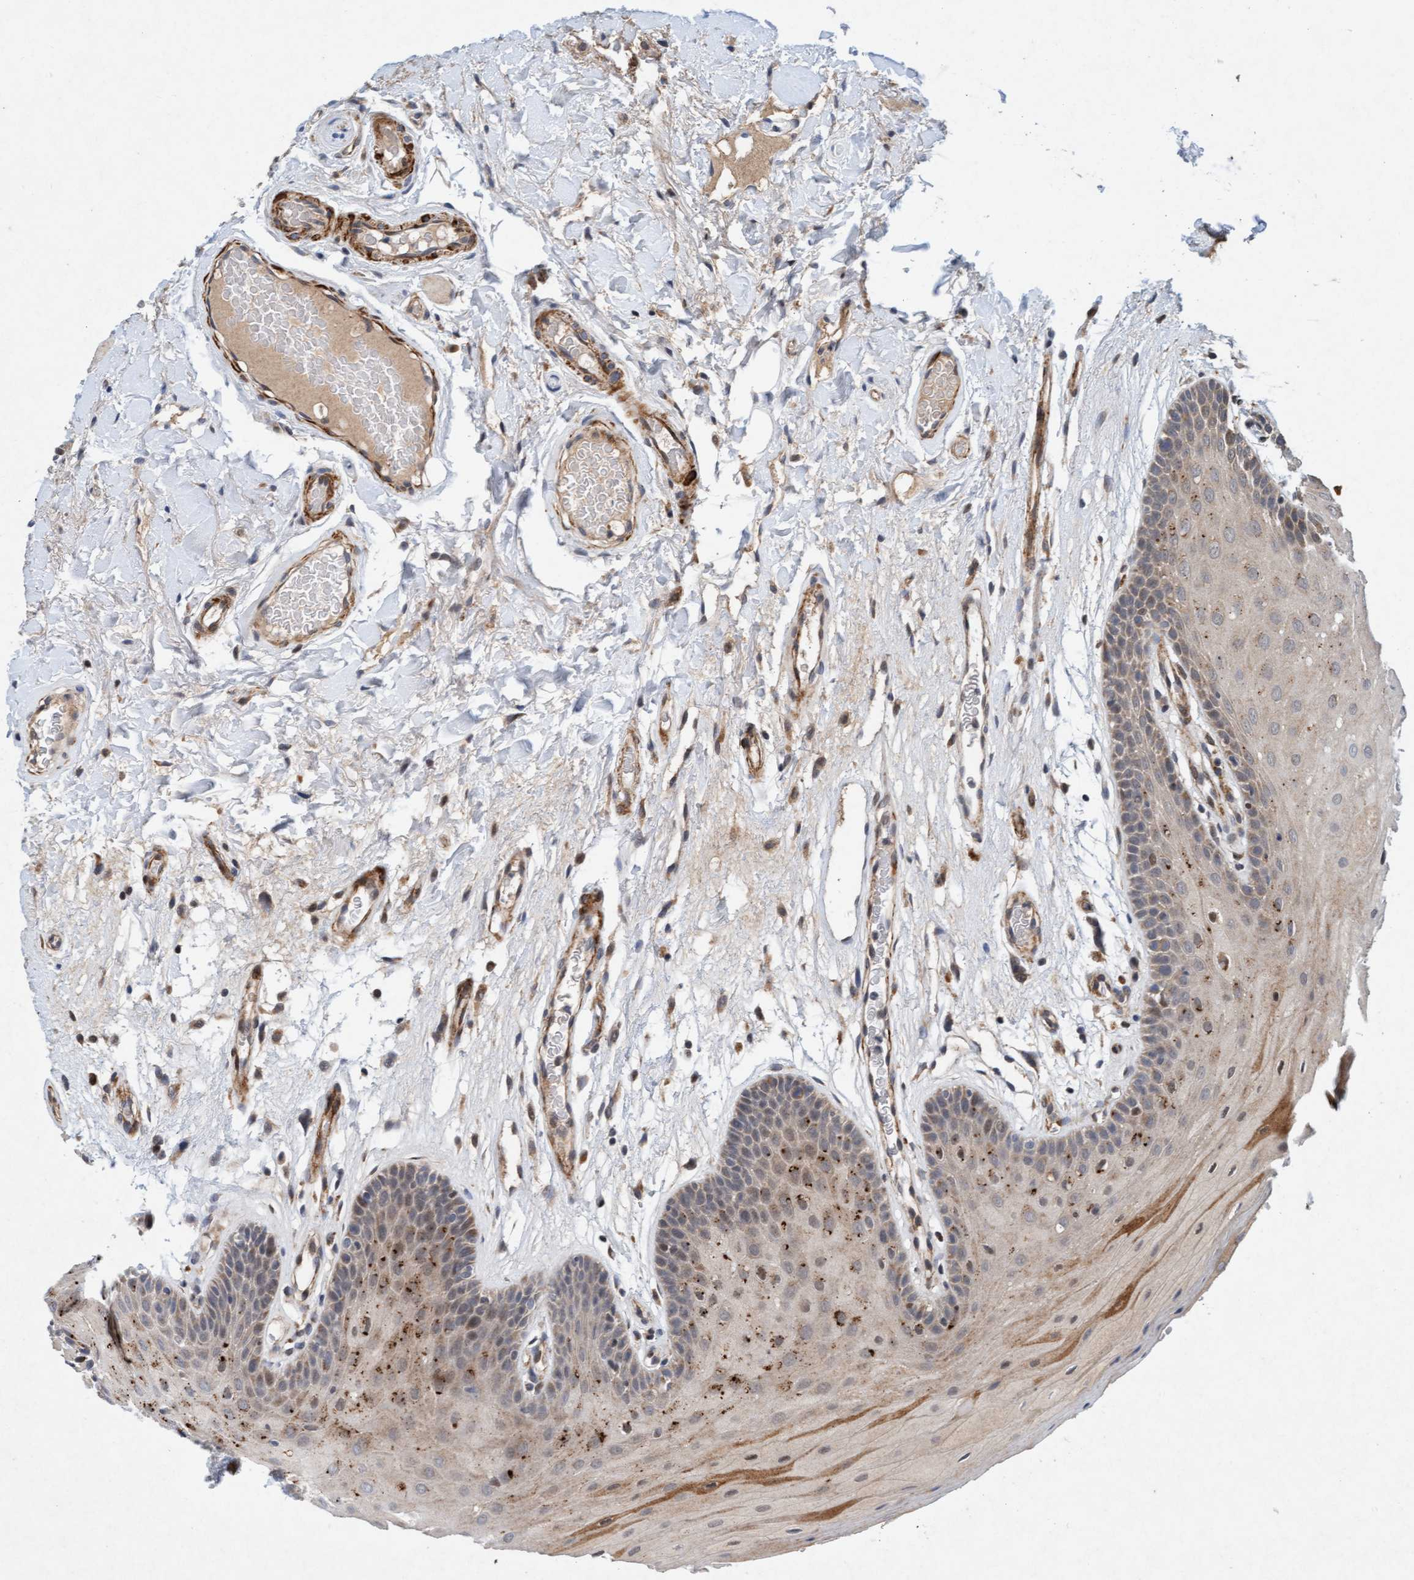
{"staining": {"intensity": "weak", "quantity": ">75%", "location": "cytoplasmic/membranous"}, "tissue": "oral mucosa", "cell_type": "Squamous epithelial cells", "image_type": "normal", "snomed": [{"axis": "morphology", "description": "Normal tissue, NOS"}, {"axis": "morphology", "description": "Squamous cell carcinoma, NOS"}, {"axis": "topography", "description": "Oral tissue"}, {"axis": "topography", "description": "Head-Neck"}], "caption": "DAB immunohistochemical staining of unremarkable oral mucosa exhibits weak cytoplasmic/membranous protein expression in approximately >75% of squamous epithelial cells.", "gene": "TMEM70", "patient": {"sex": "male", "age": 71}}